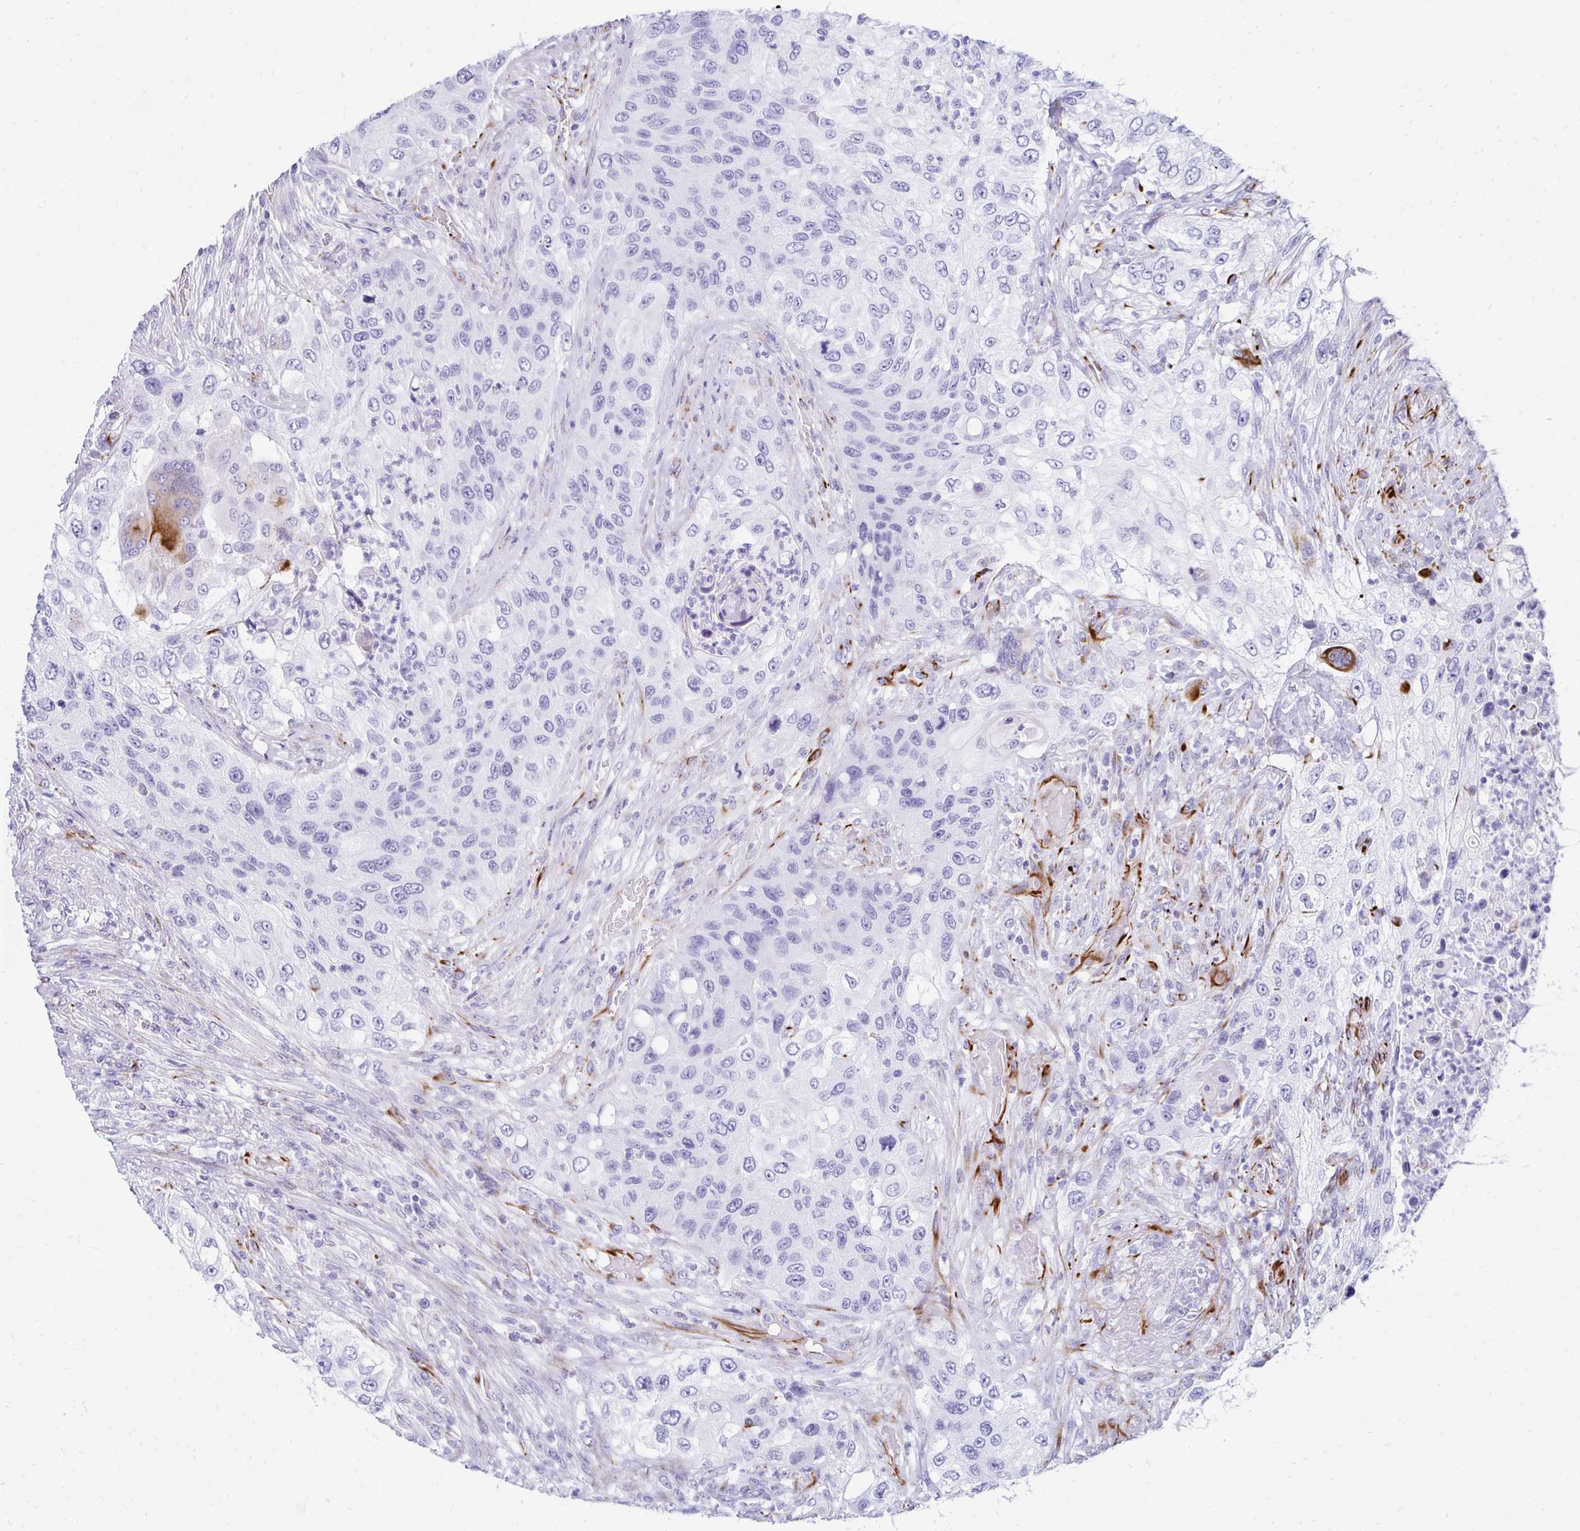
{"staining": {"intensity": "negative", "quantity": "none", "location": "none"}, "tissue": "urothelial cancer", "cell_type": "Tumor cells", "image_type": "cancer", "snomed": [{"axis": "morphology", "description": "Urothelial carcinoma, High grade"}, {"axis": "topography", "description": "Urinary bladder"}], "caption": "A photomicrograph of urothelial cancer stained for a protein displays no brown staining in tumor cells.", "gene": "TMEM54", "patient": {"sex": "female", "age": 60}}